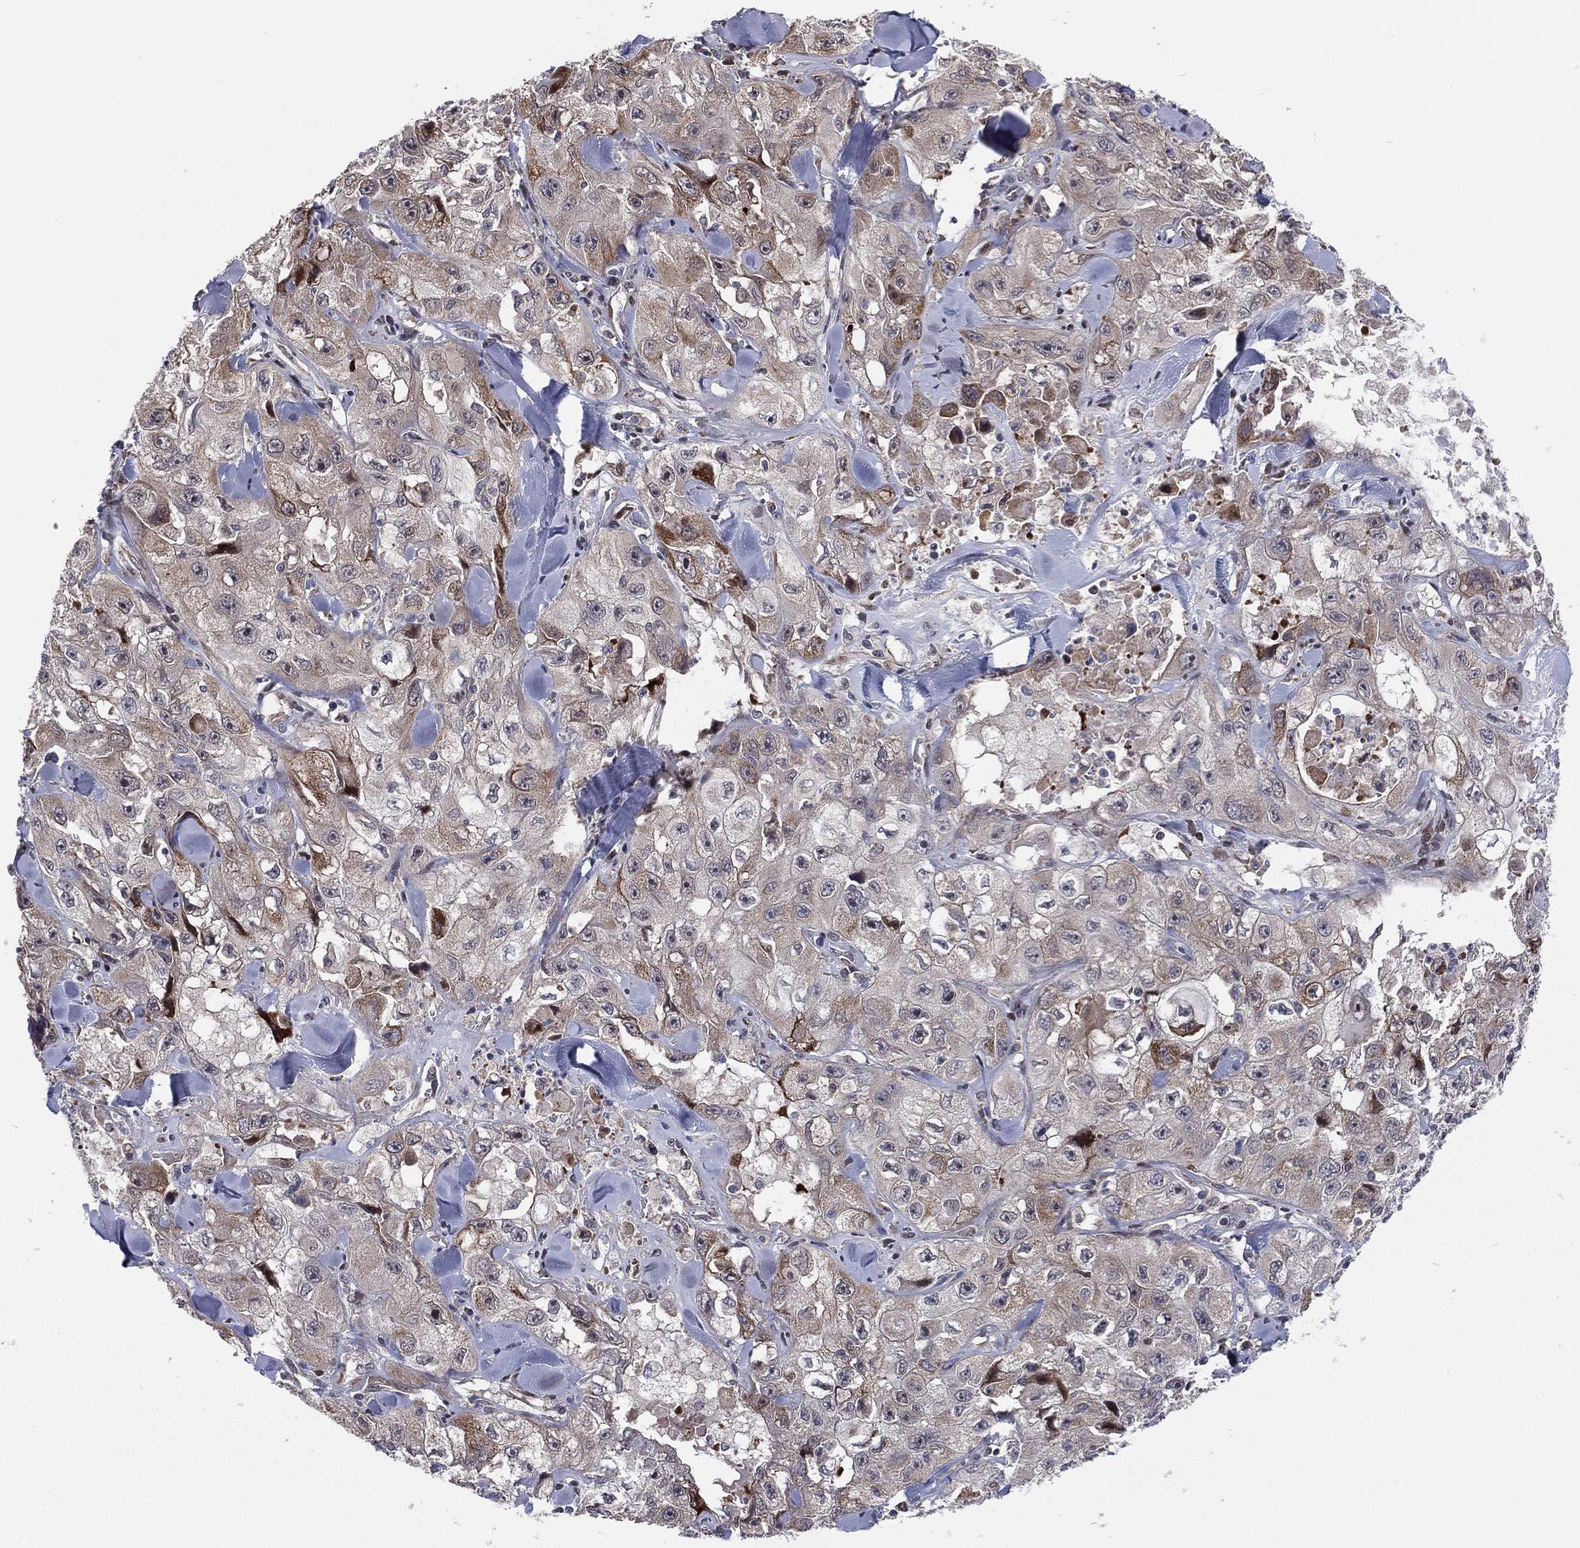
{"staining": {"intensity": "moderate", "quantity": "<25%", "location": "cytoplasmic/membranous"}, "tissue": "skin cancer", "cell_type": "Tumor cells", "image_type": "cancer", "snomed": [{"axis": "morphology", "description": "Squamous cell carcinoma, NOS"}, {"axis": "topography", "description": "Skin"}, {"axis": "topography", "description": "Subcutis"}], "caption": "Protein staining of skin squamous cell carcinoma tissue exhibits moderate cytoplasmic/membranous positivity in approximately <25% of tumor cells.", "gene": "UTP14A", "patient": {"sex": "male", "age": 73}}